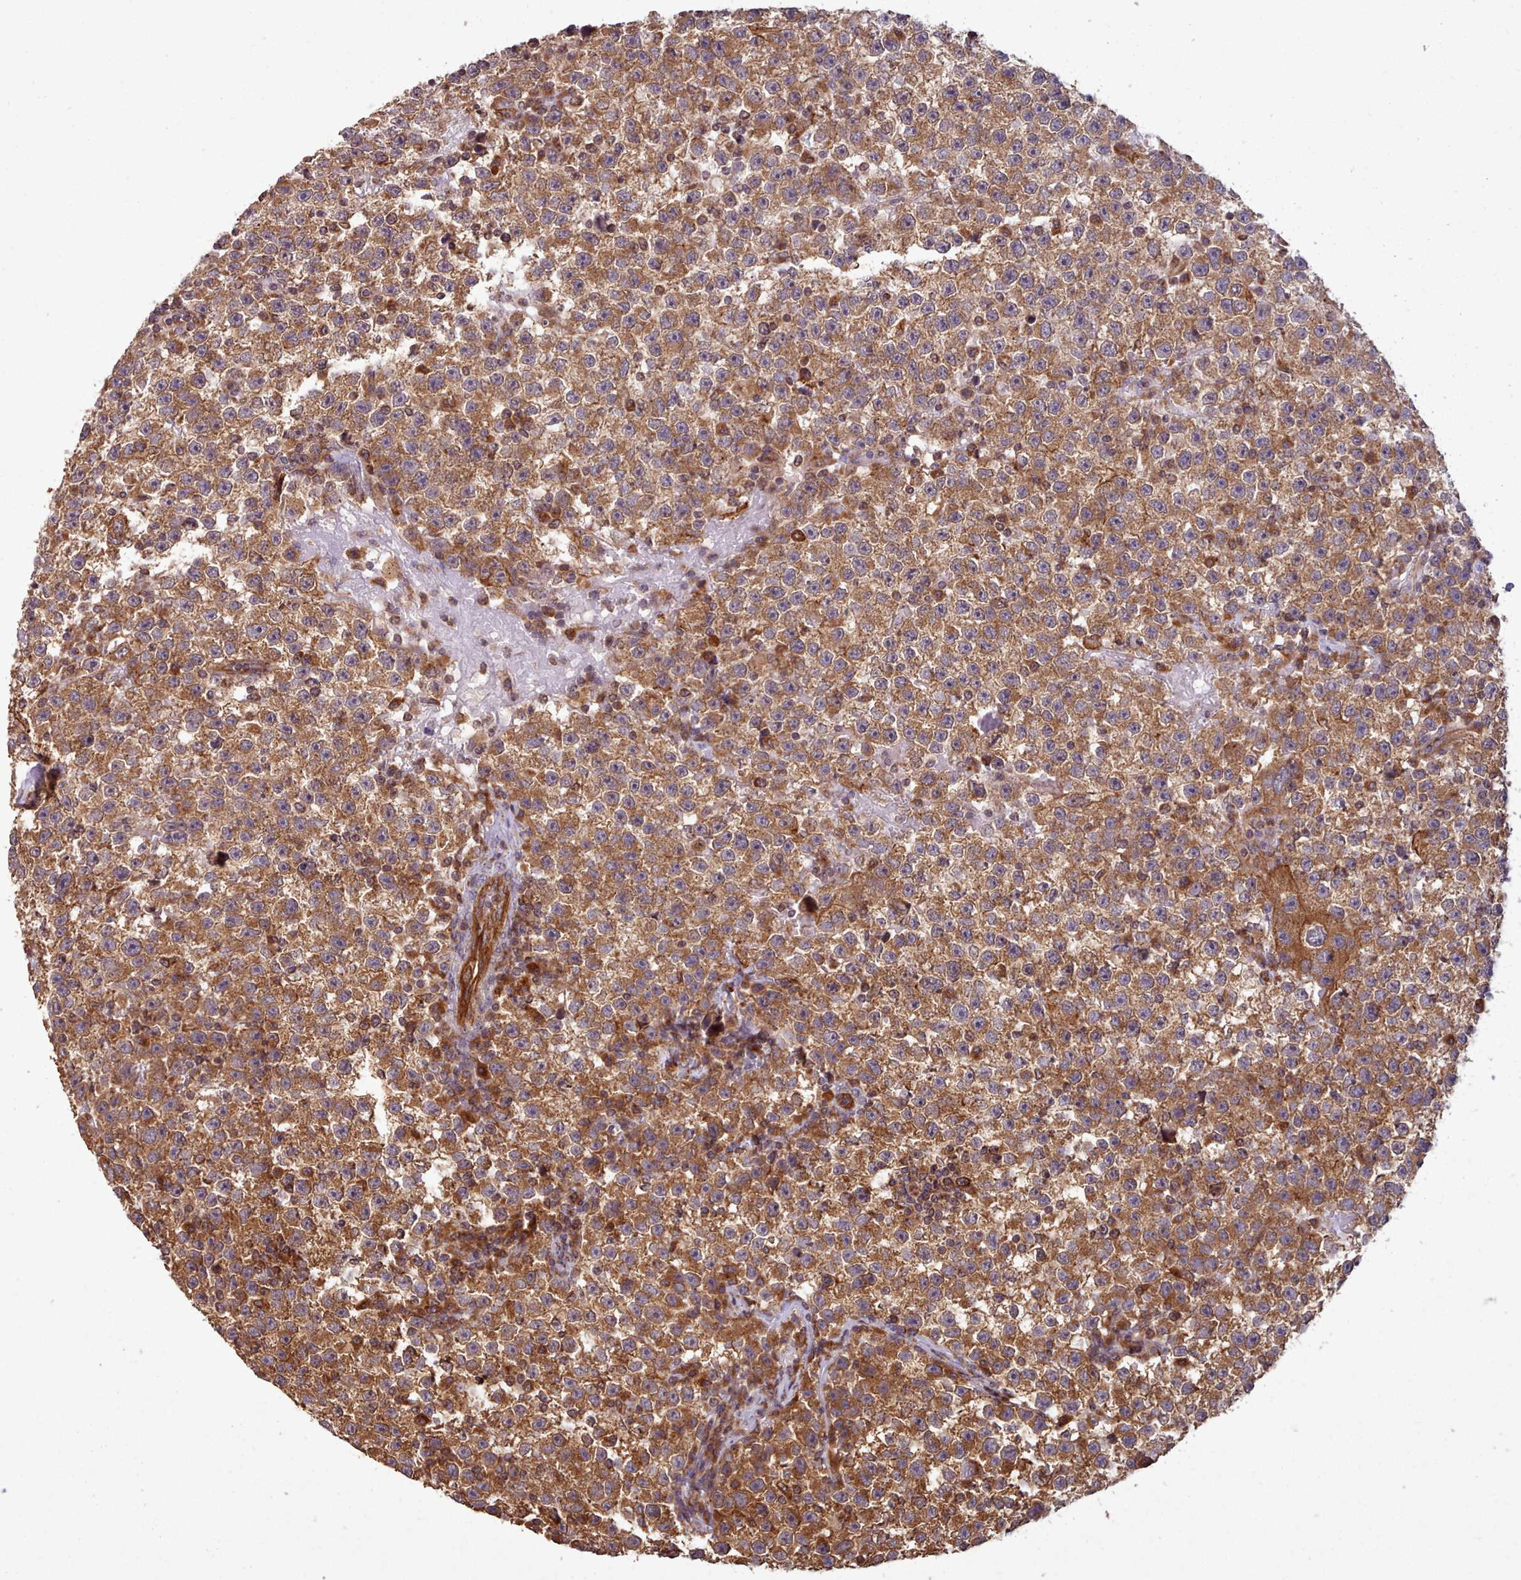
{"staining": {"intensity": "strong", "quantity": ">75%", "location": "cytoplasmic/membranous"}, "tissue": "testis cancer", "cell_type": "Tumor cells", "image_type": "cancer", "snomed": [{"axis": "morphology", "description": "Seminoma, NOS"}, {"axis": "topography", "description": "Testis"}], "caption": "Testis cancer was stained to show a protein in brown. There is high levels of strong cytoplasmic/membranous positivity in approximately >75% of tumor cells. The staining was performed using DAB (3,3'-diaminobenzidine), with brown indicating positive protein expression. Nuclei are stained blue with hematoxylin.", "gene": "CRYBG1", "patient": {"sex": "male", "age": 22}}